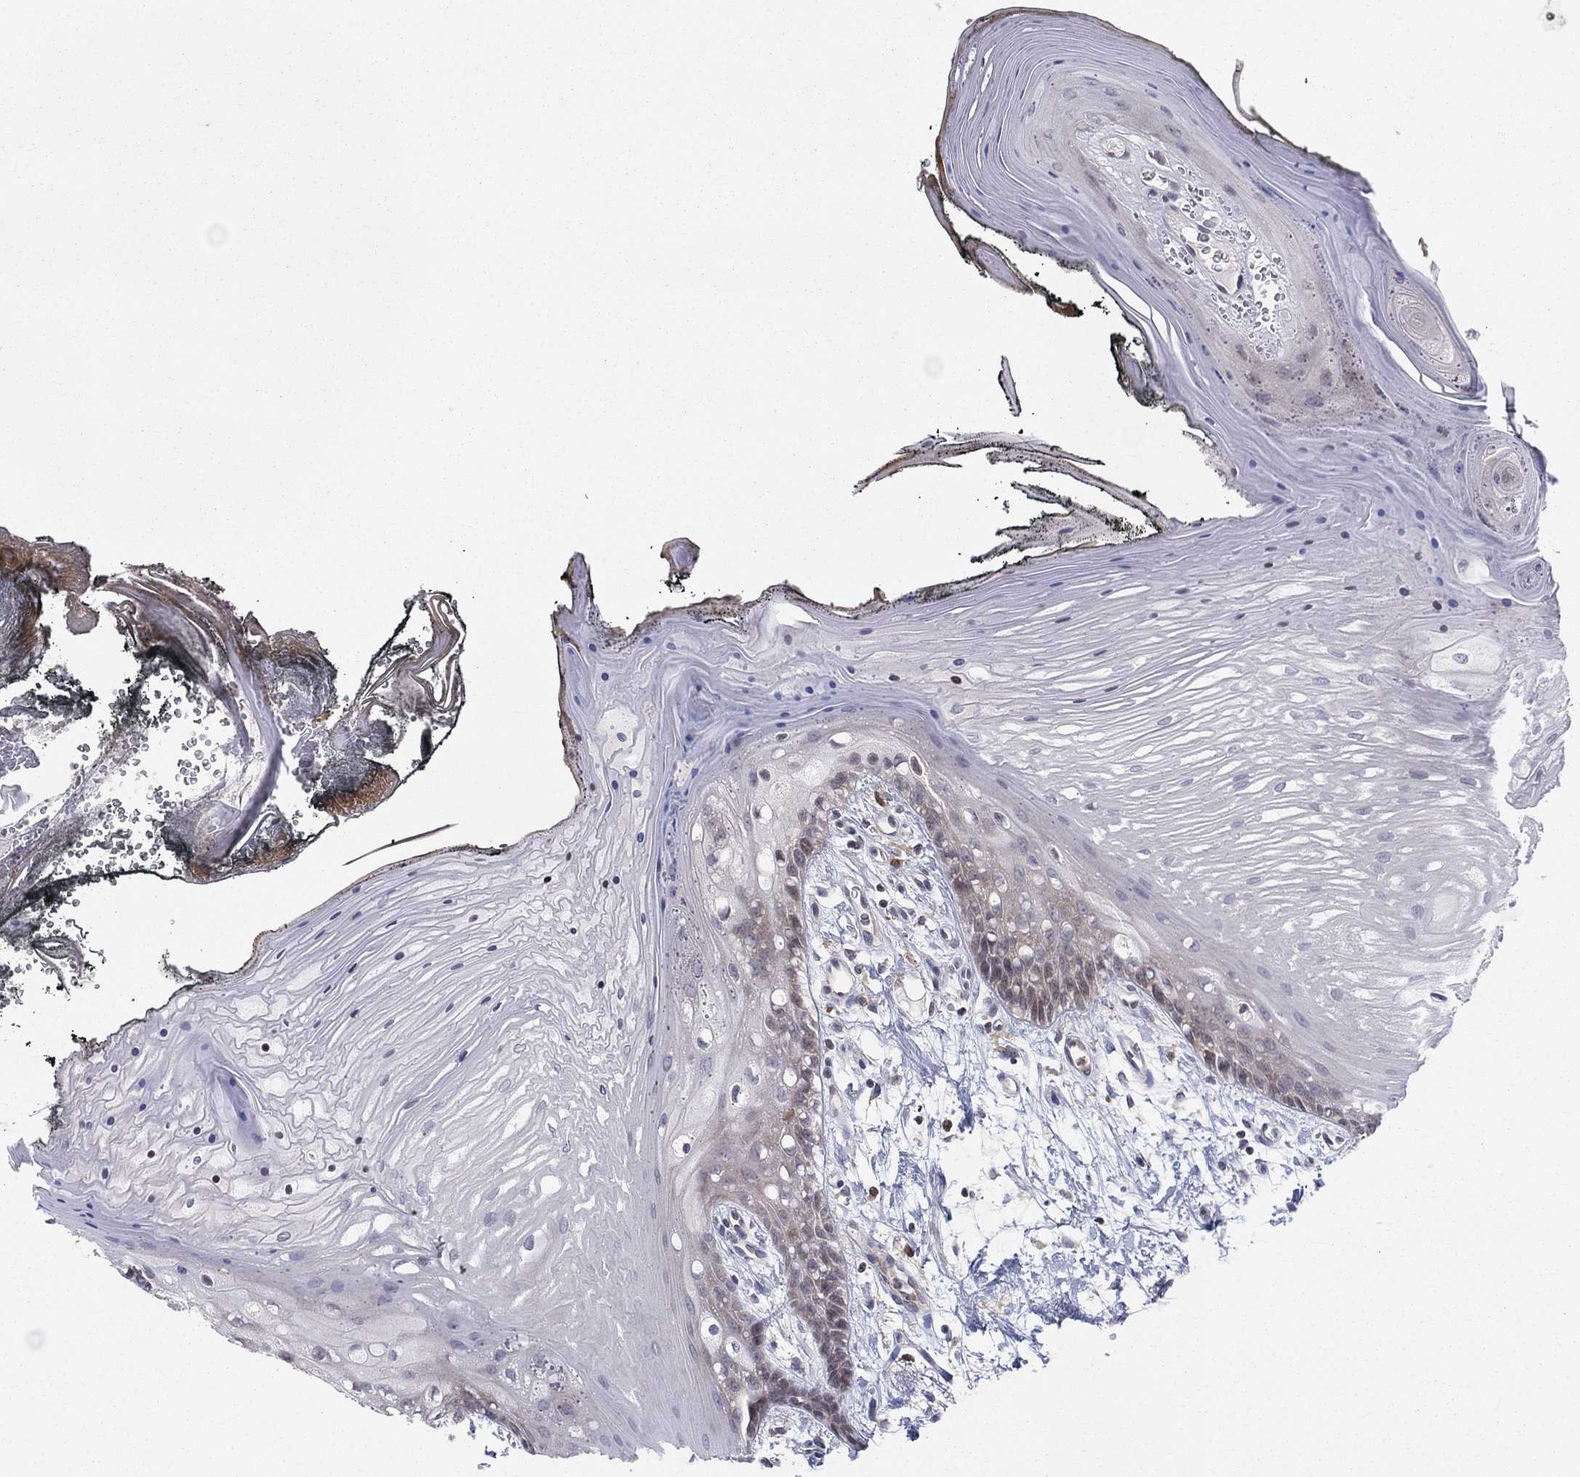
{"staining": {"intensity": "negative", "quantity": "none", "location": "none"}, "tissue": "oral mucosa", "cell_type": "Squamous epithelial cells", "image_type": "normal", "snomed": [{"axis": "morphology", "description": "Normal tissue, NOS"}, {"axis": "morphology", "description": "Squamous cell carcinoma, NOS"}, {"axis": "topography", "description": "Oral tissue"}, {"axis": "topography", "description": "Head-Neck"}], "caption": "IHC of normal human oral mucosa reveals no expression in squamous epithelial cells. (DAB IHC with hematoxylin counter stain).", "gene": "ZNHIT3", "patient": {"sex": "male", "age": 65}}